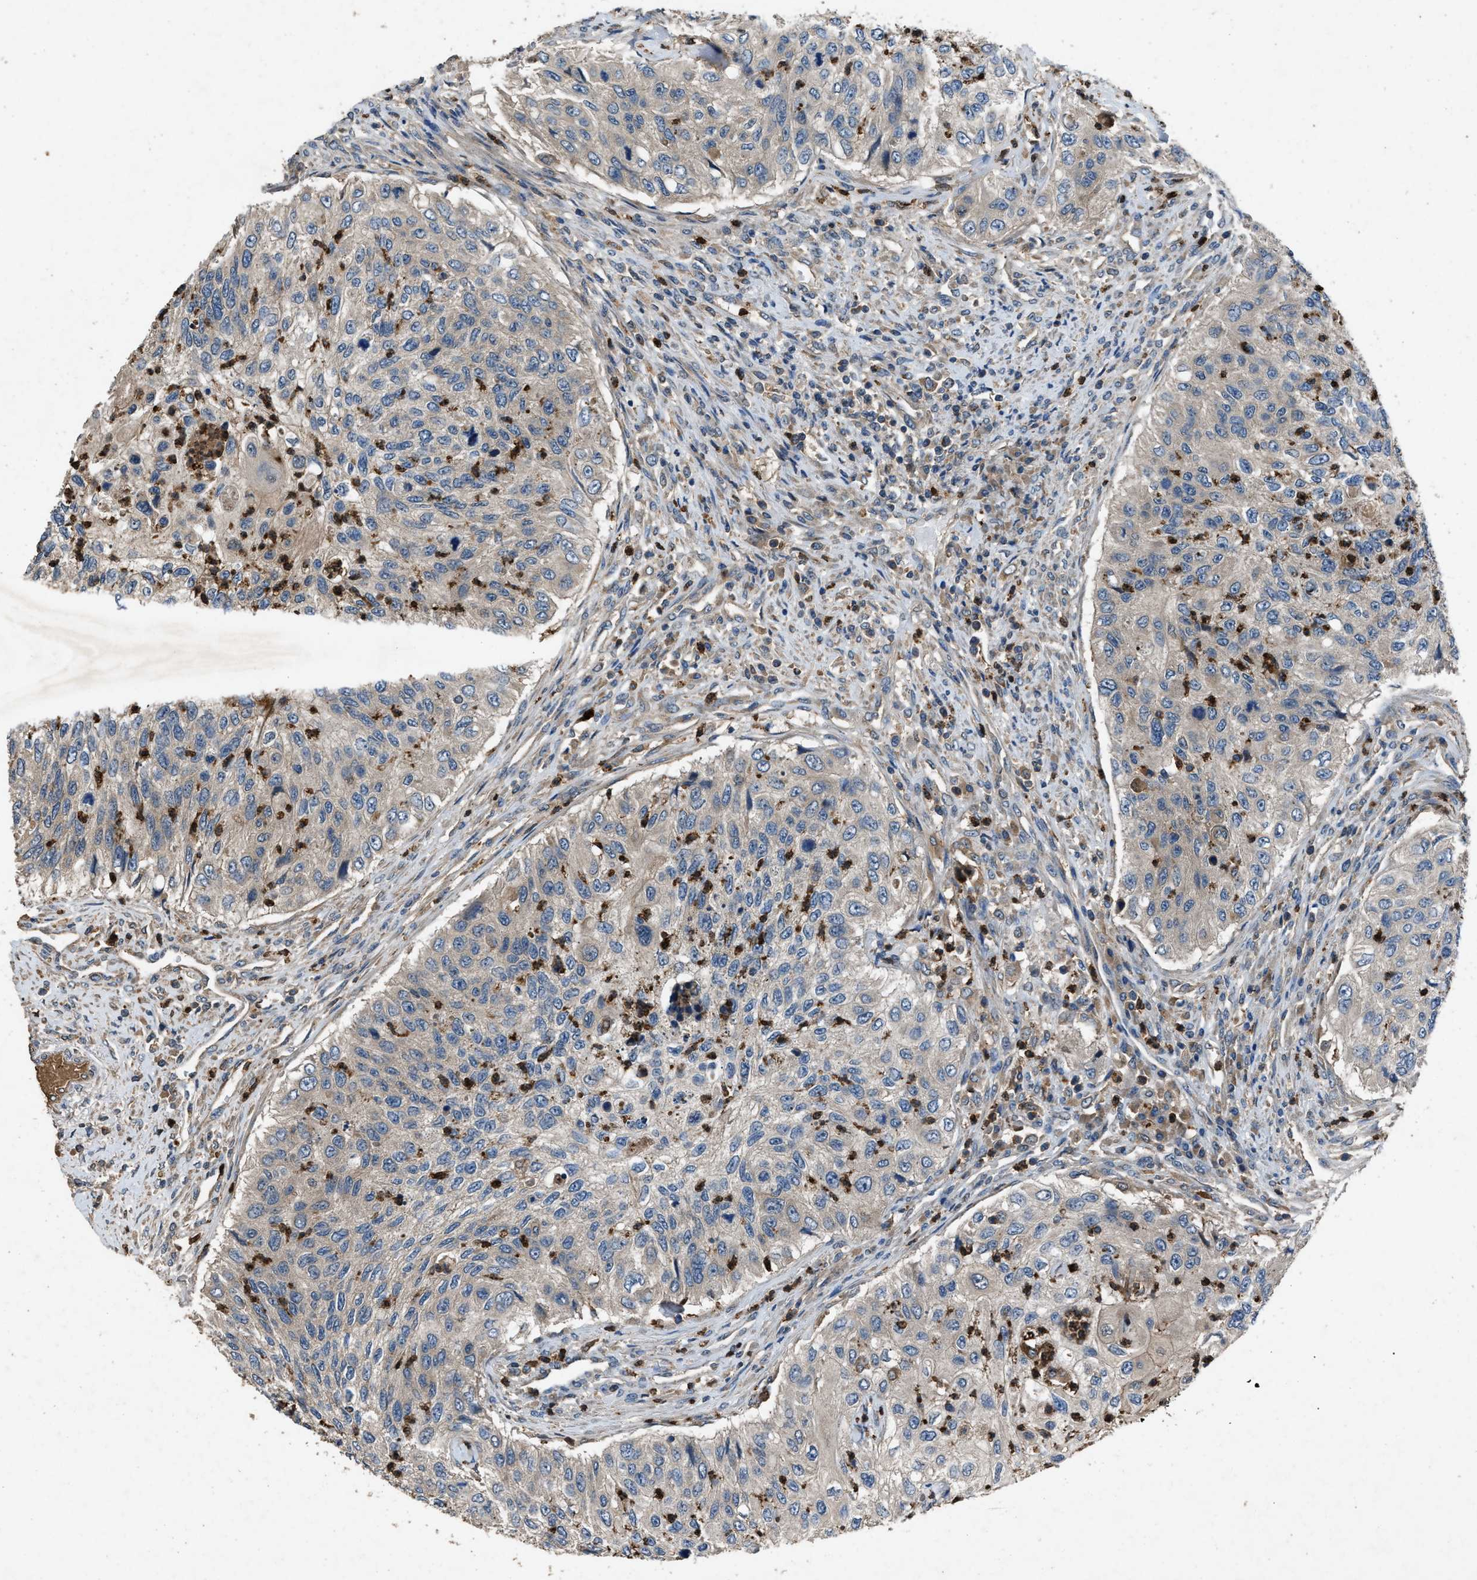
{"staining": {"intensity": "negative", "quantity": "none", "location": "none"}, "tissue": "urothelial cancer", "cell_type": "Tumor cells", "image_type": "cancer", "snomed": [{"axis": "morphology", "description": "Urothelial carcinoma, High grade"}, {"axis": "topography", "description": "Urinary bladder"}], "caption": "An immunohistochemistry (IHC) photomicrograph of high-grade urothelial carcinoma is shown. There is no staining in tumor cells of high-grade urothelial carcinoma.", "gene": "PPID", "patient": {"sex": "female", "age": 60}}